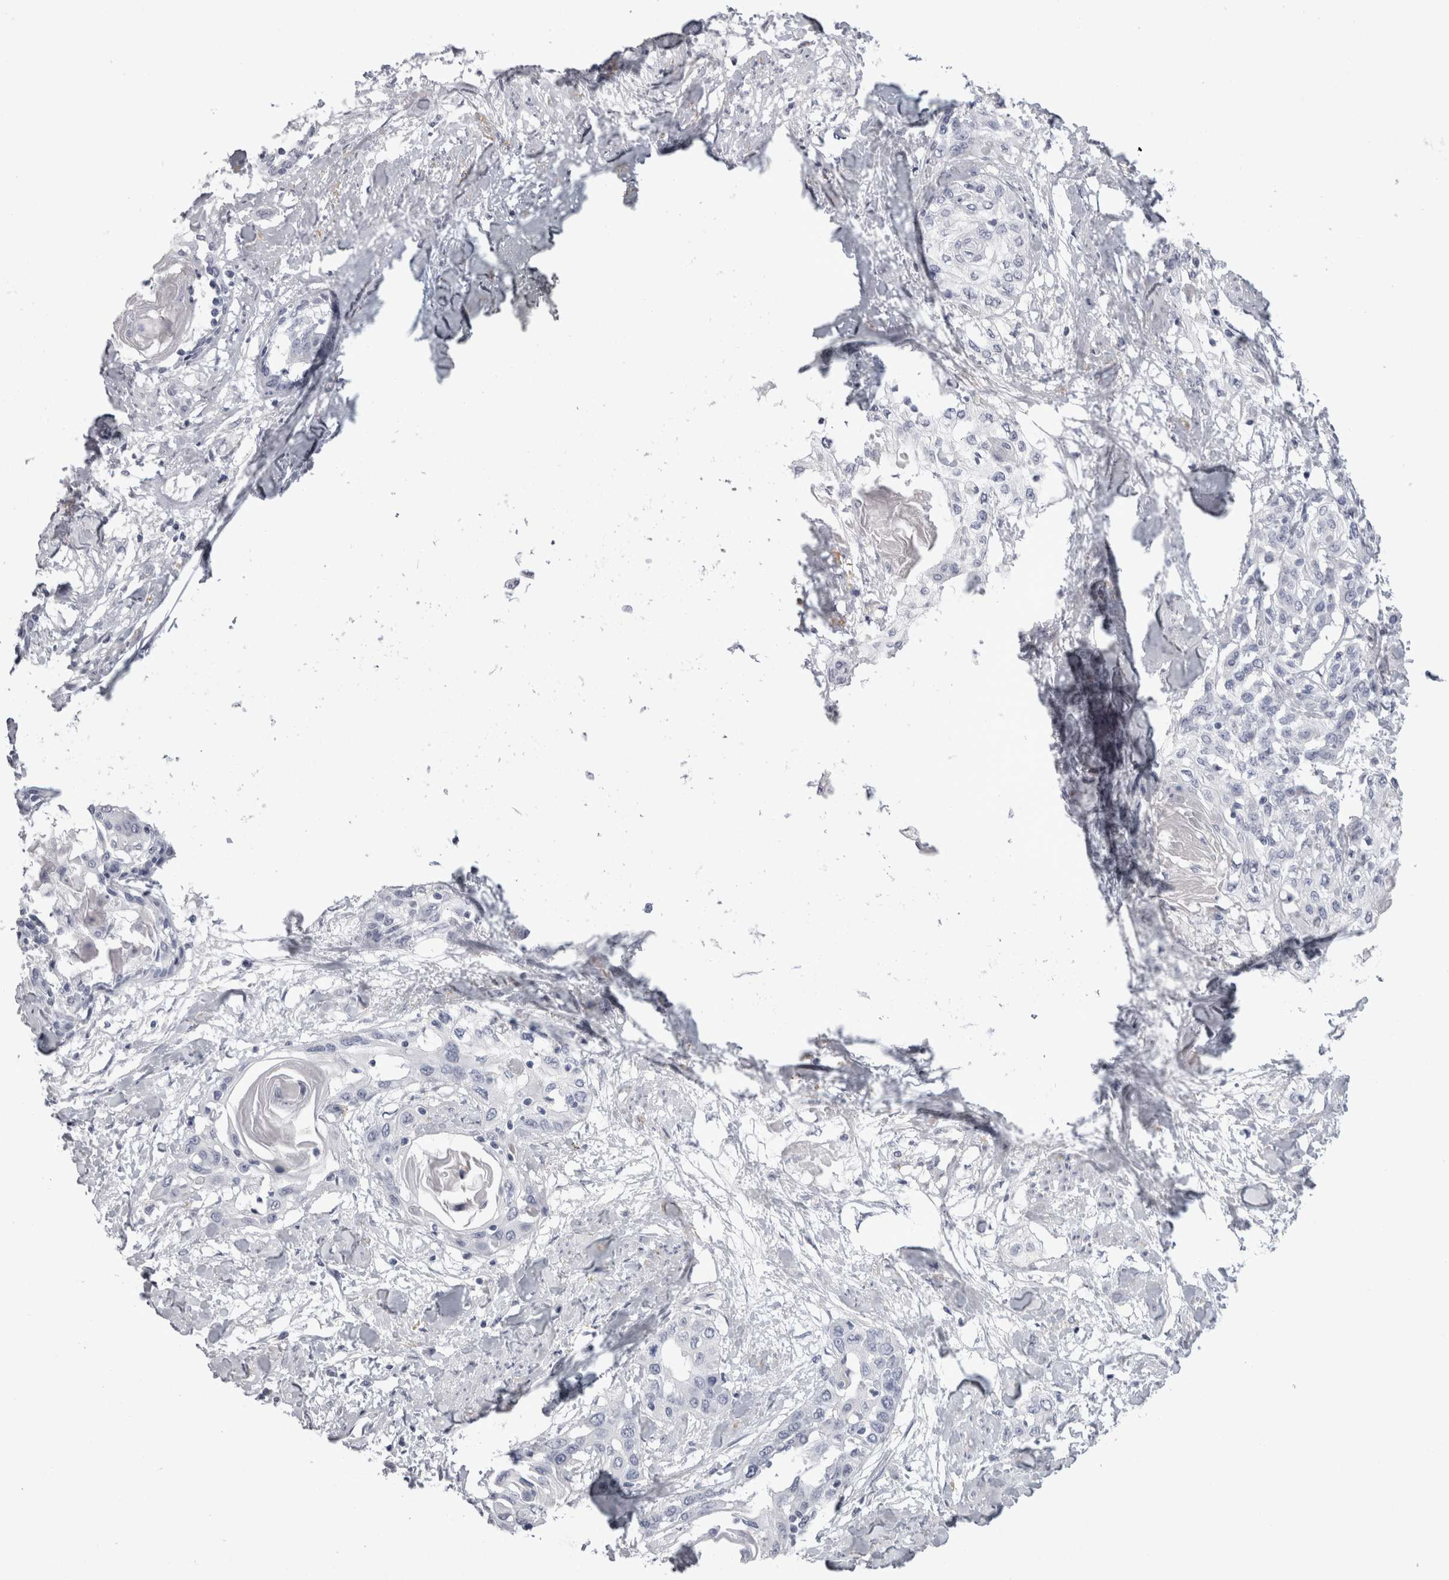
{"staining": {"intensity": "negative", "quantity": "none", "location": "none"}, "tissue": "cervical cancer", "cell_type": "Tumor cells", "image_type": "cancer", "snomed": [{"axis": "morphology", "description": "Squamous cell carcinoma, NOS"}, {"axis": "topography", "description": "Cervix"}], "caption": "IHC photomicrograph of neoplastic tissue: human cervical cancer (squamous cell carcinoma) stained with DAB (3,3'-diaminobenzidine) displays no significant protein positivity in tumor cells.", "gene": "ADAM2", "patient": {"sex": "female", "age": 57}}